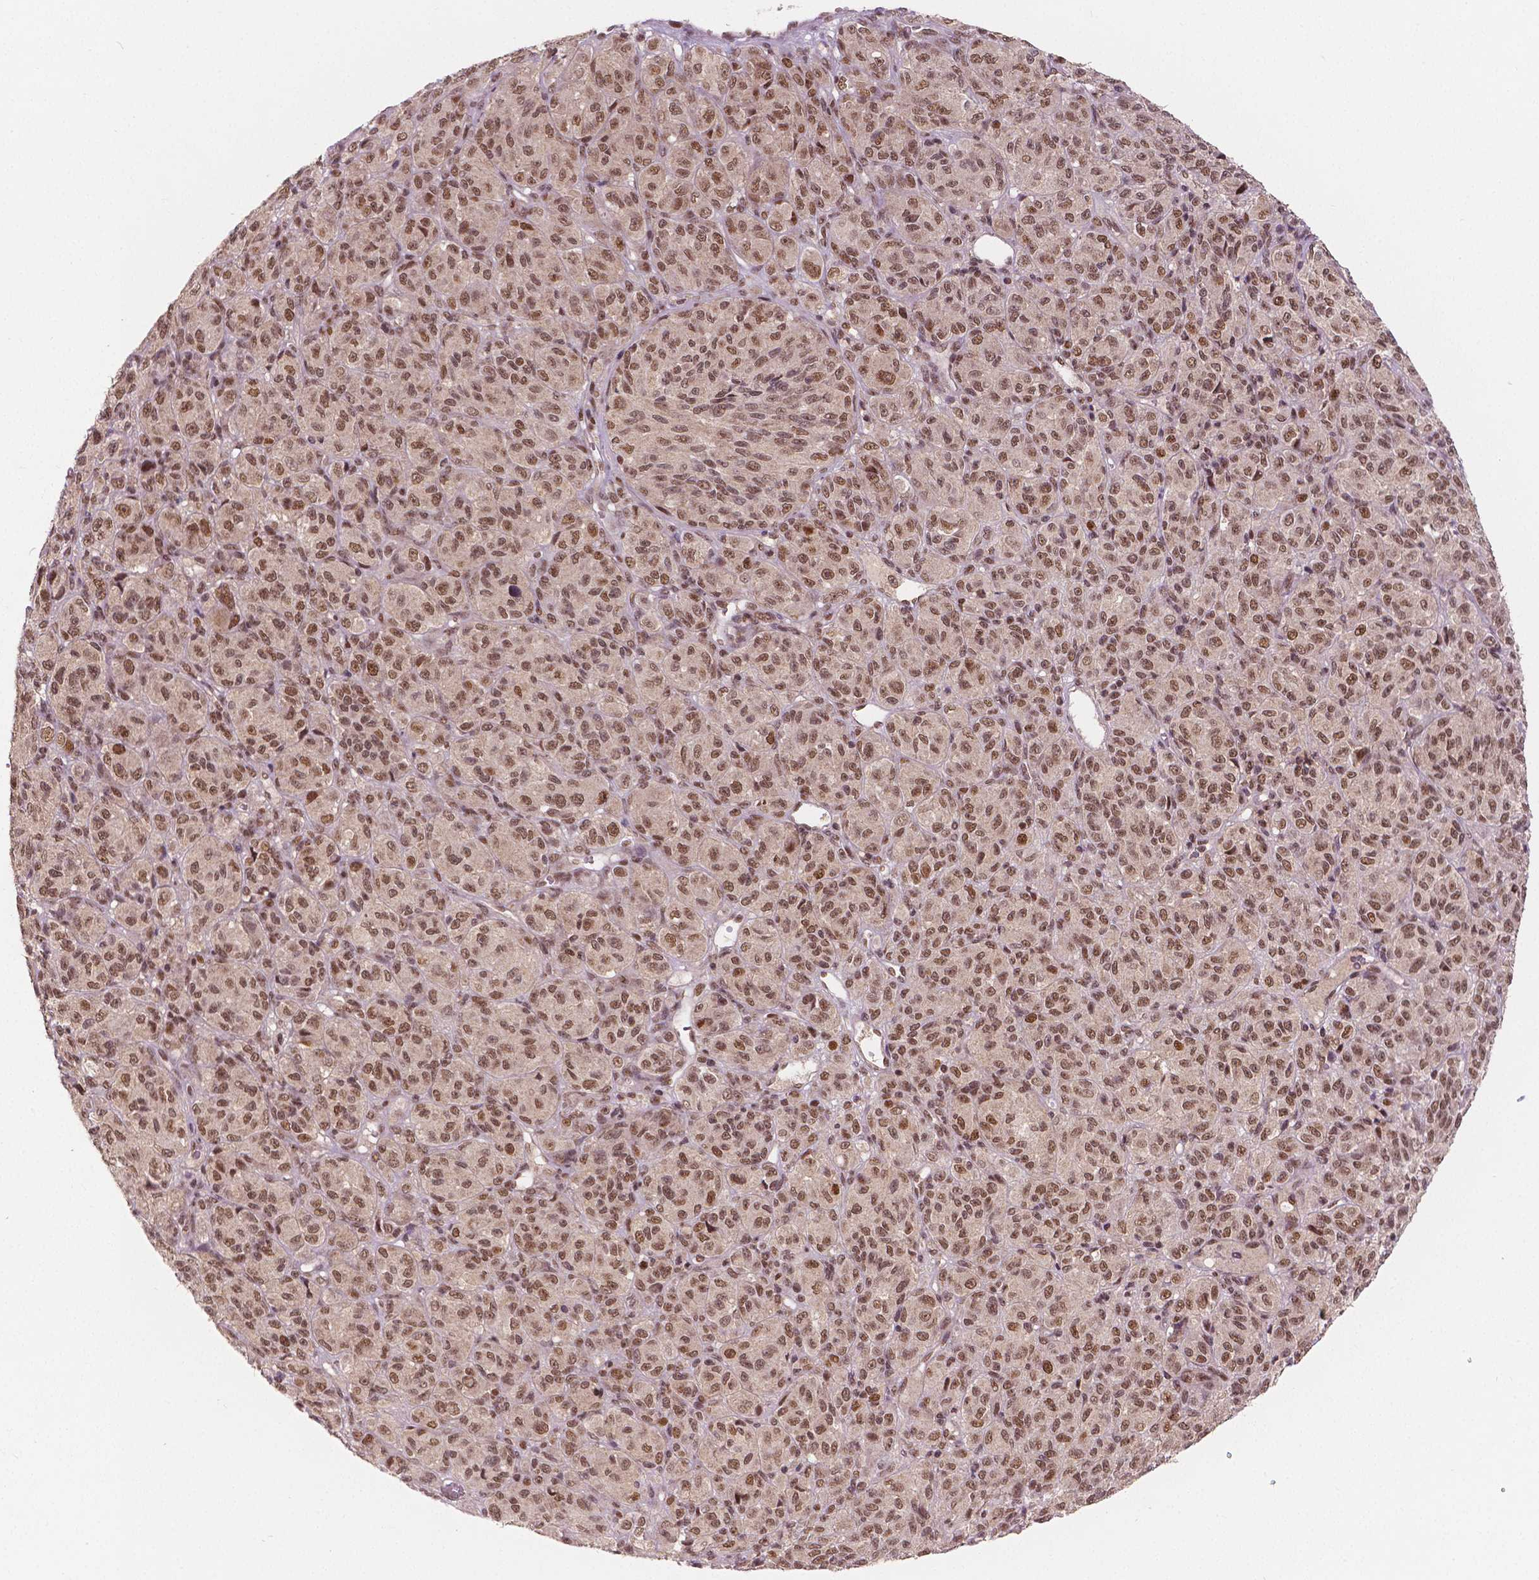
{"staining": {"intensity": "moderate", "quantity": ">75%", "location": "nuclear"}, "tissue": "melanoma", "cell_type": "Tumor cells", "image_type": "cancer", "snomed": [{"axis": "morphology", "description": "Malignant melanoma, Metastatic site"}, {"axis": "topography", "description": "Brain"}], "caption": "A brown stain shows moderate nuclear expression of a protein in human malignant melanoma (metastatic site) tumor cells.", "gene": "NSD2", "patient": {"sex": "female", "age": 56}}